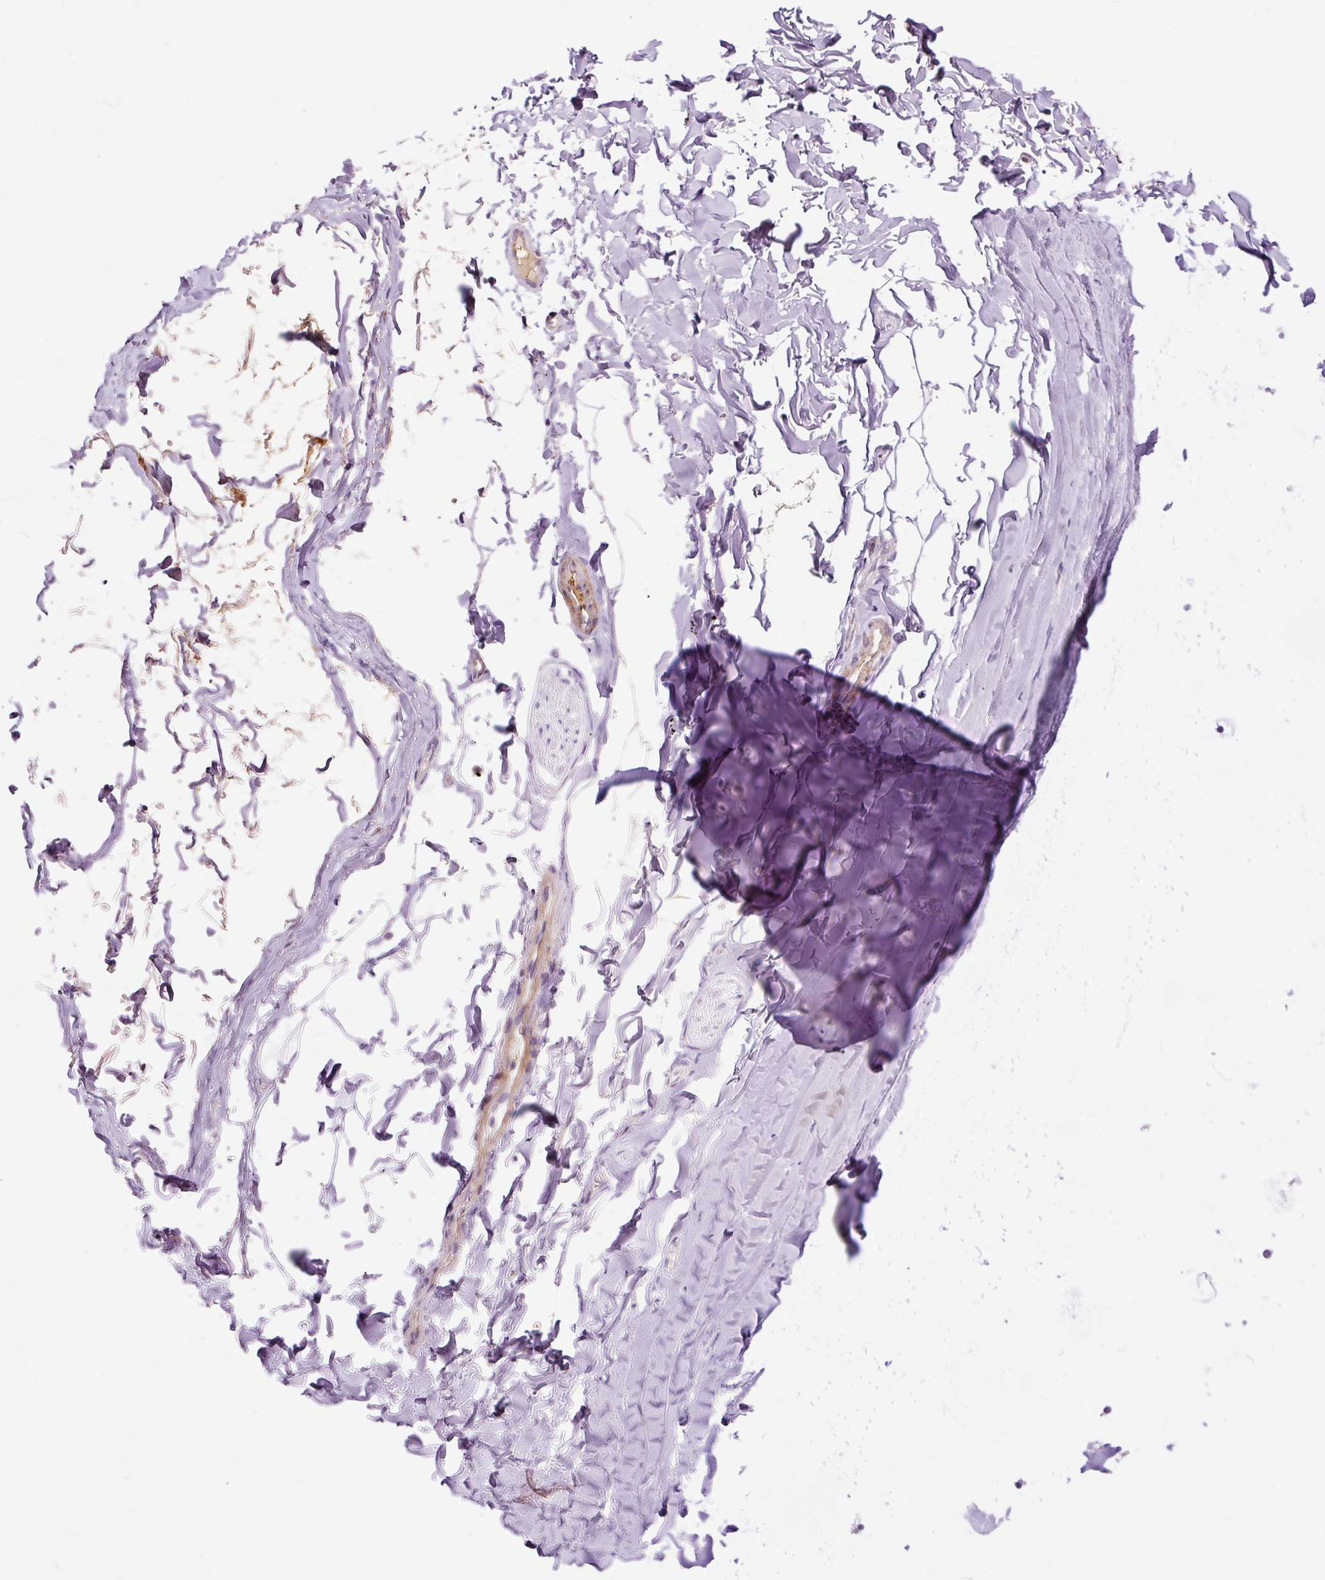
{"staining": {"intensity": "negative", "quantity": "none", "location": "none"}, "tissue": "adipose tissue", "cell_type": "Adipocytes", "image_type": "normal", "snomed": [{"axis": "morphology", "description": "Normal tissue, NOS"}, {"axis": "topography", "description": "Cartilage tissue"}, {"axis": "topography", "description": "Bronchus"}, {"axis": "topography", "description": "Peripheral nerve tissue"}], "caption": "An IHC image of normal adipose tissue is shown. There is no staining in adipocytes of adipose tissue.", "gene": "DCTN4", "patient": {"sex": "female", "age": 59}}